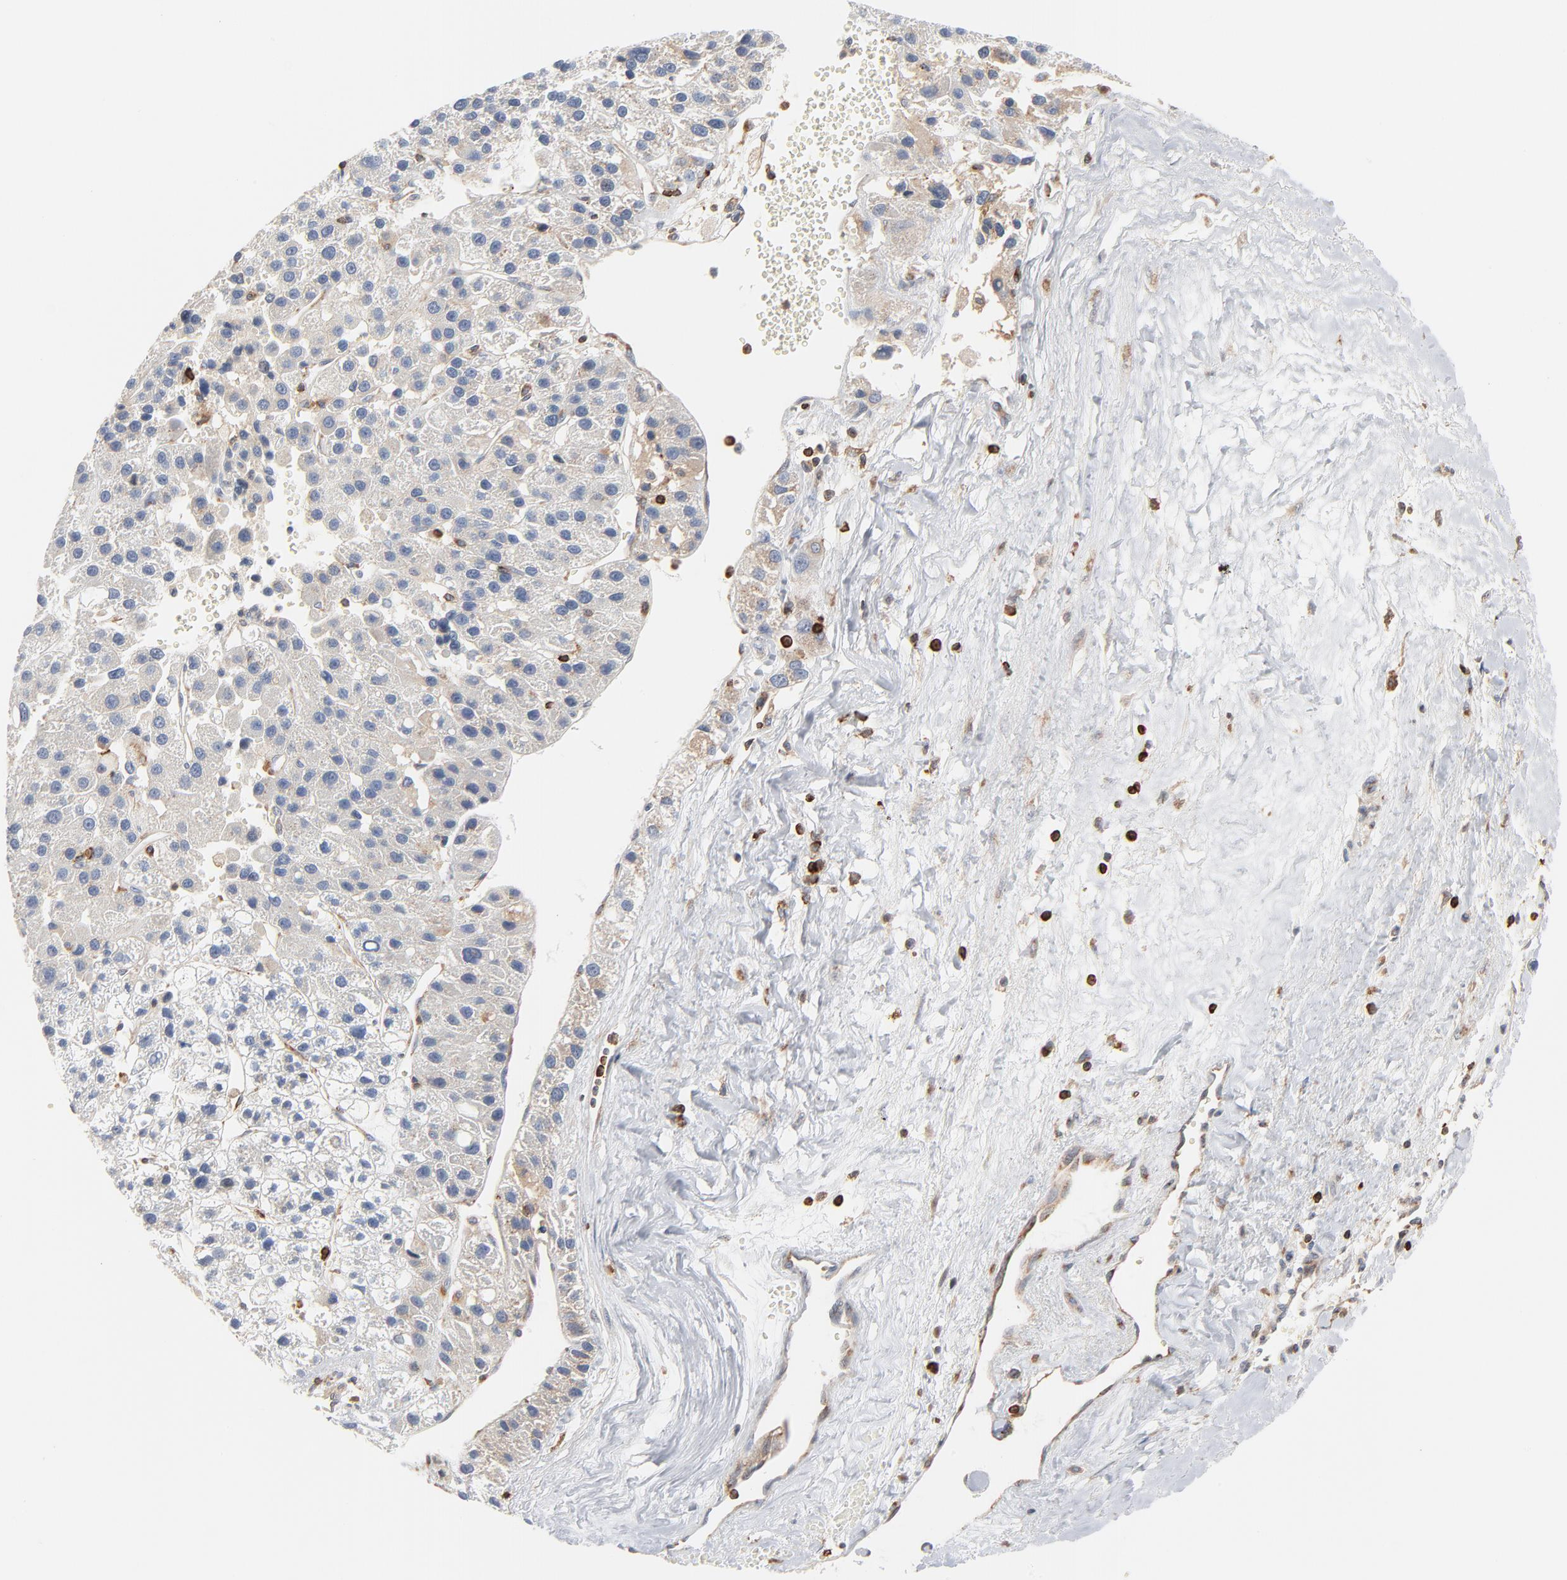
{"staining": {"intensity": "negative", "quantity": "none", "location": "none"}, "tissue": "liver cancer", "cell_type": "Tumor cells", "image_type": "cancer", "snomed": [{"axis": "morphology", "description": "Carcinoma, Hepatocellular, NOS"}, {"axis": "topography", "description": "Liver"}], "caption": "Micrograph shows no protein staining in tumor cells of liver hepatocellular carcinoma tissue.", "gene": "SH3KBP1", "patient": {"sex": "female", "age": 85}}